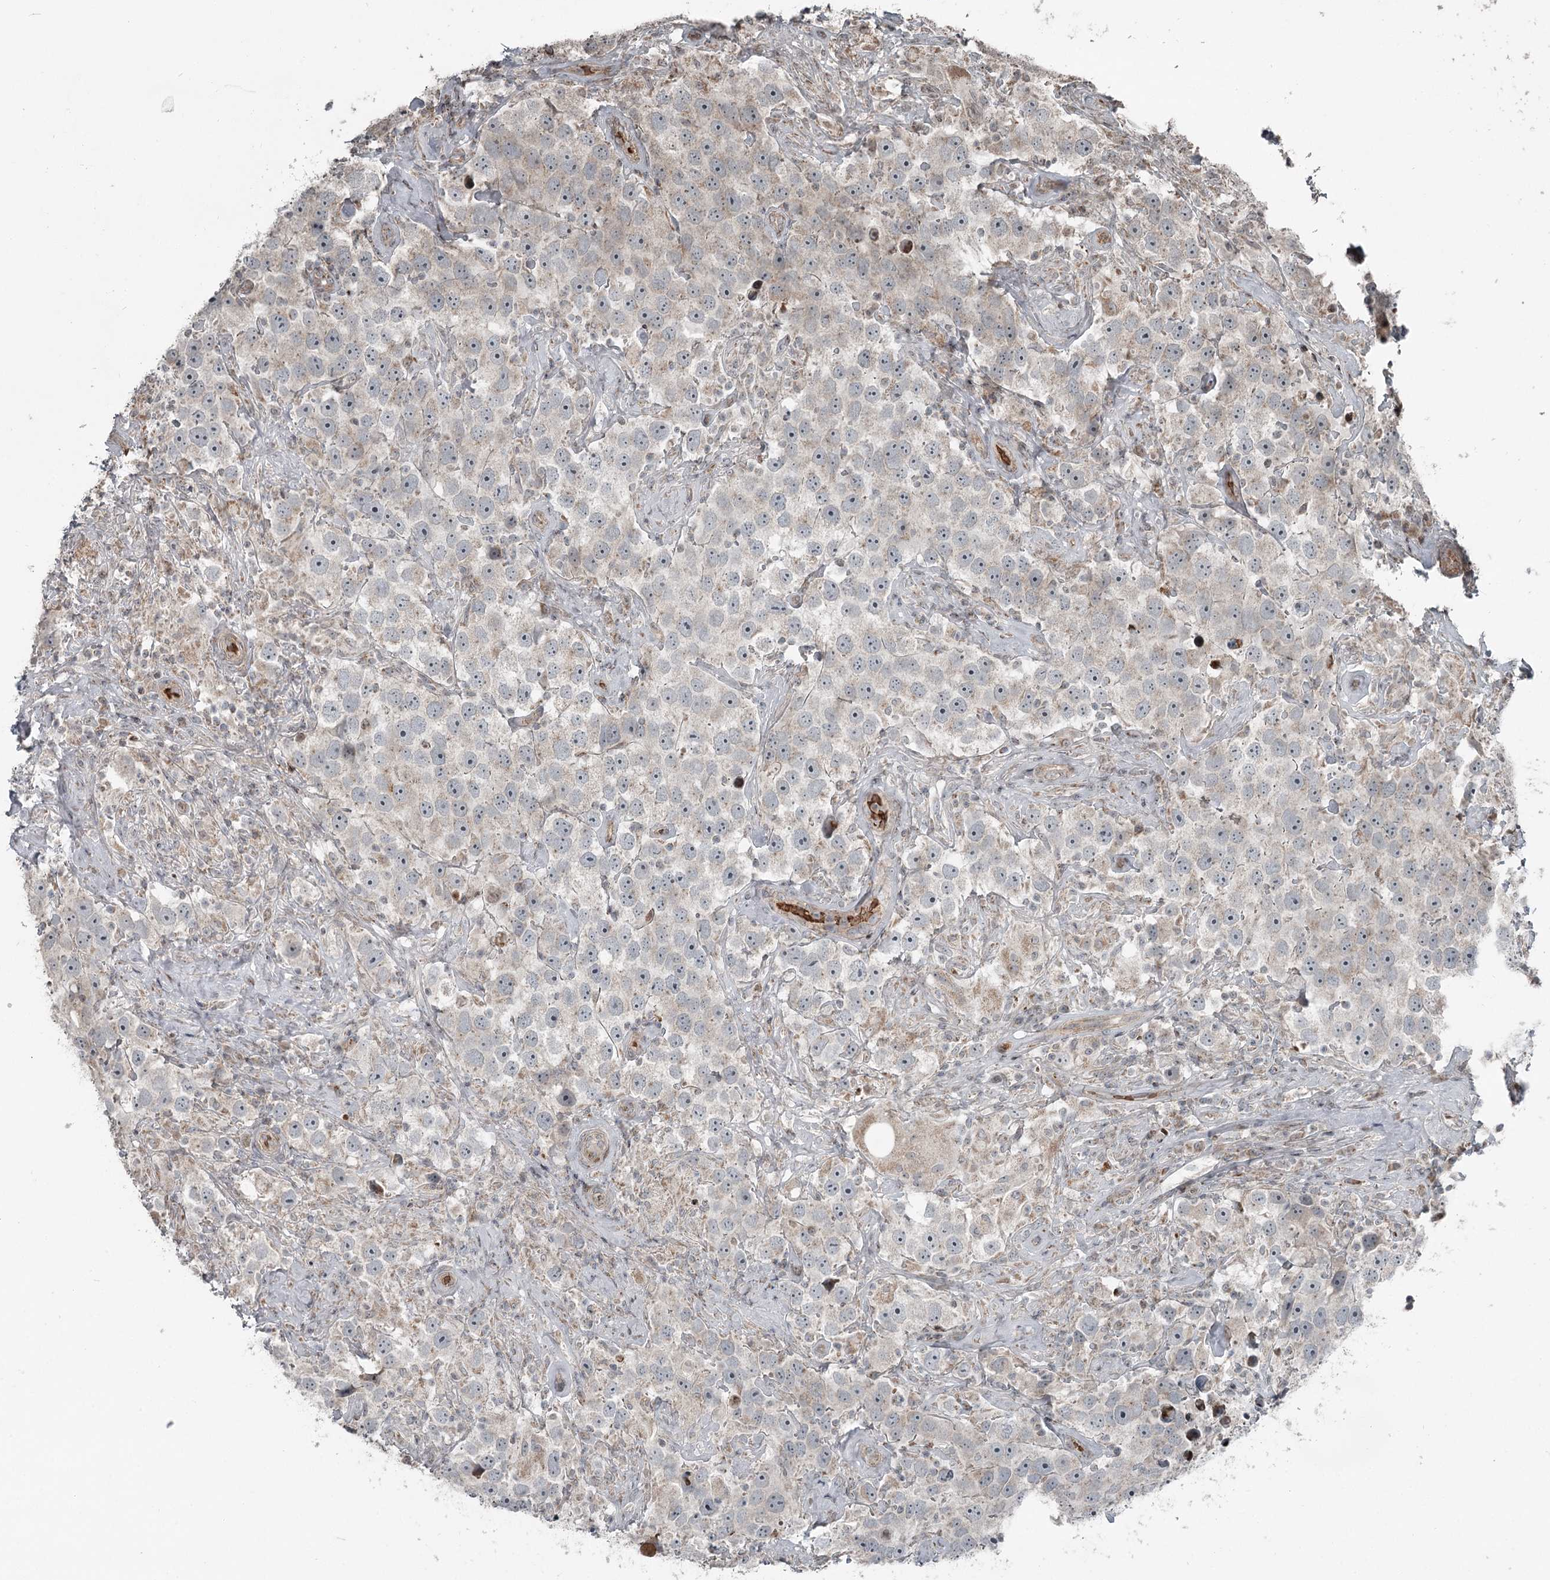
{"staining": {"intensity": "negative", "quantity": "none", "location": "none"}, "tissue": "testis cancer", "cell_type": "Tumor cells", "image_type": "cancer", "snomed": [{"axis": "morphology", "description": "Seminoma, NOS"}, {"axis": "topography", "description": "Testis"}], "caption": "This is a photomicrograph of immunohistochemistry (IHC) staining of seminoma (testis), which shows no positivity in tumor cells.", "gene": "RASSF8", "patient": {"sex": "male", "age": 49}}